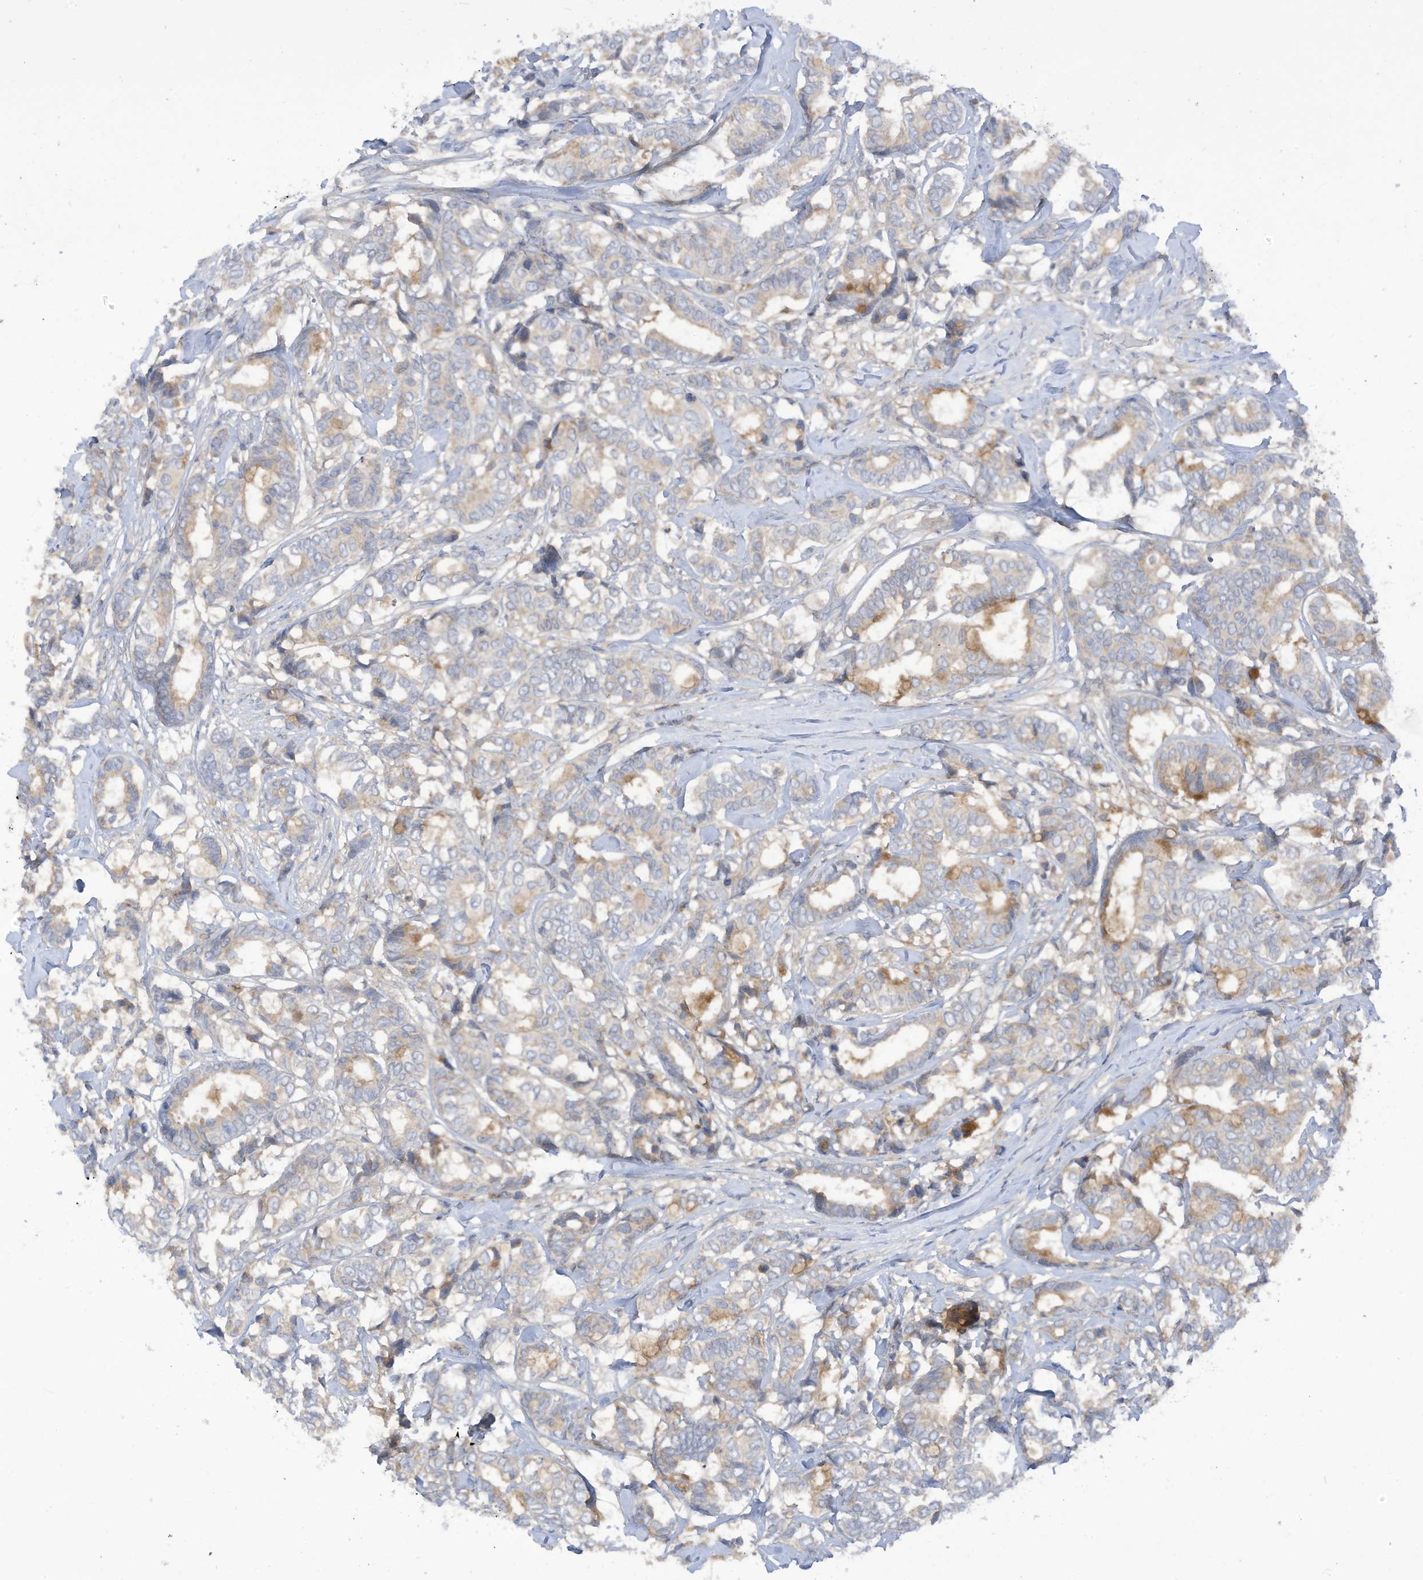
{"staining": {"intensity": "weak", "quantity": "<25%", "location": "cytoplasmic/membranous"}, "tissue": "breast cancer", "cell_type": "Tumor cells", "image_type": "cancer", "snomed": [{"axis": "morphology", "description": "Duct carcinoma"}, {"axis": "topography", "description": "Breast"}], "caption": "Immunohistochemistry of human breast intraductal carcinoma demonstrates no staining in tumor cells.", "gene": "LRRN2", "patient": {"sex": "female", "age": 87}}